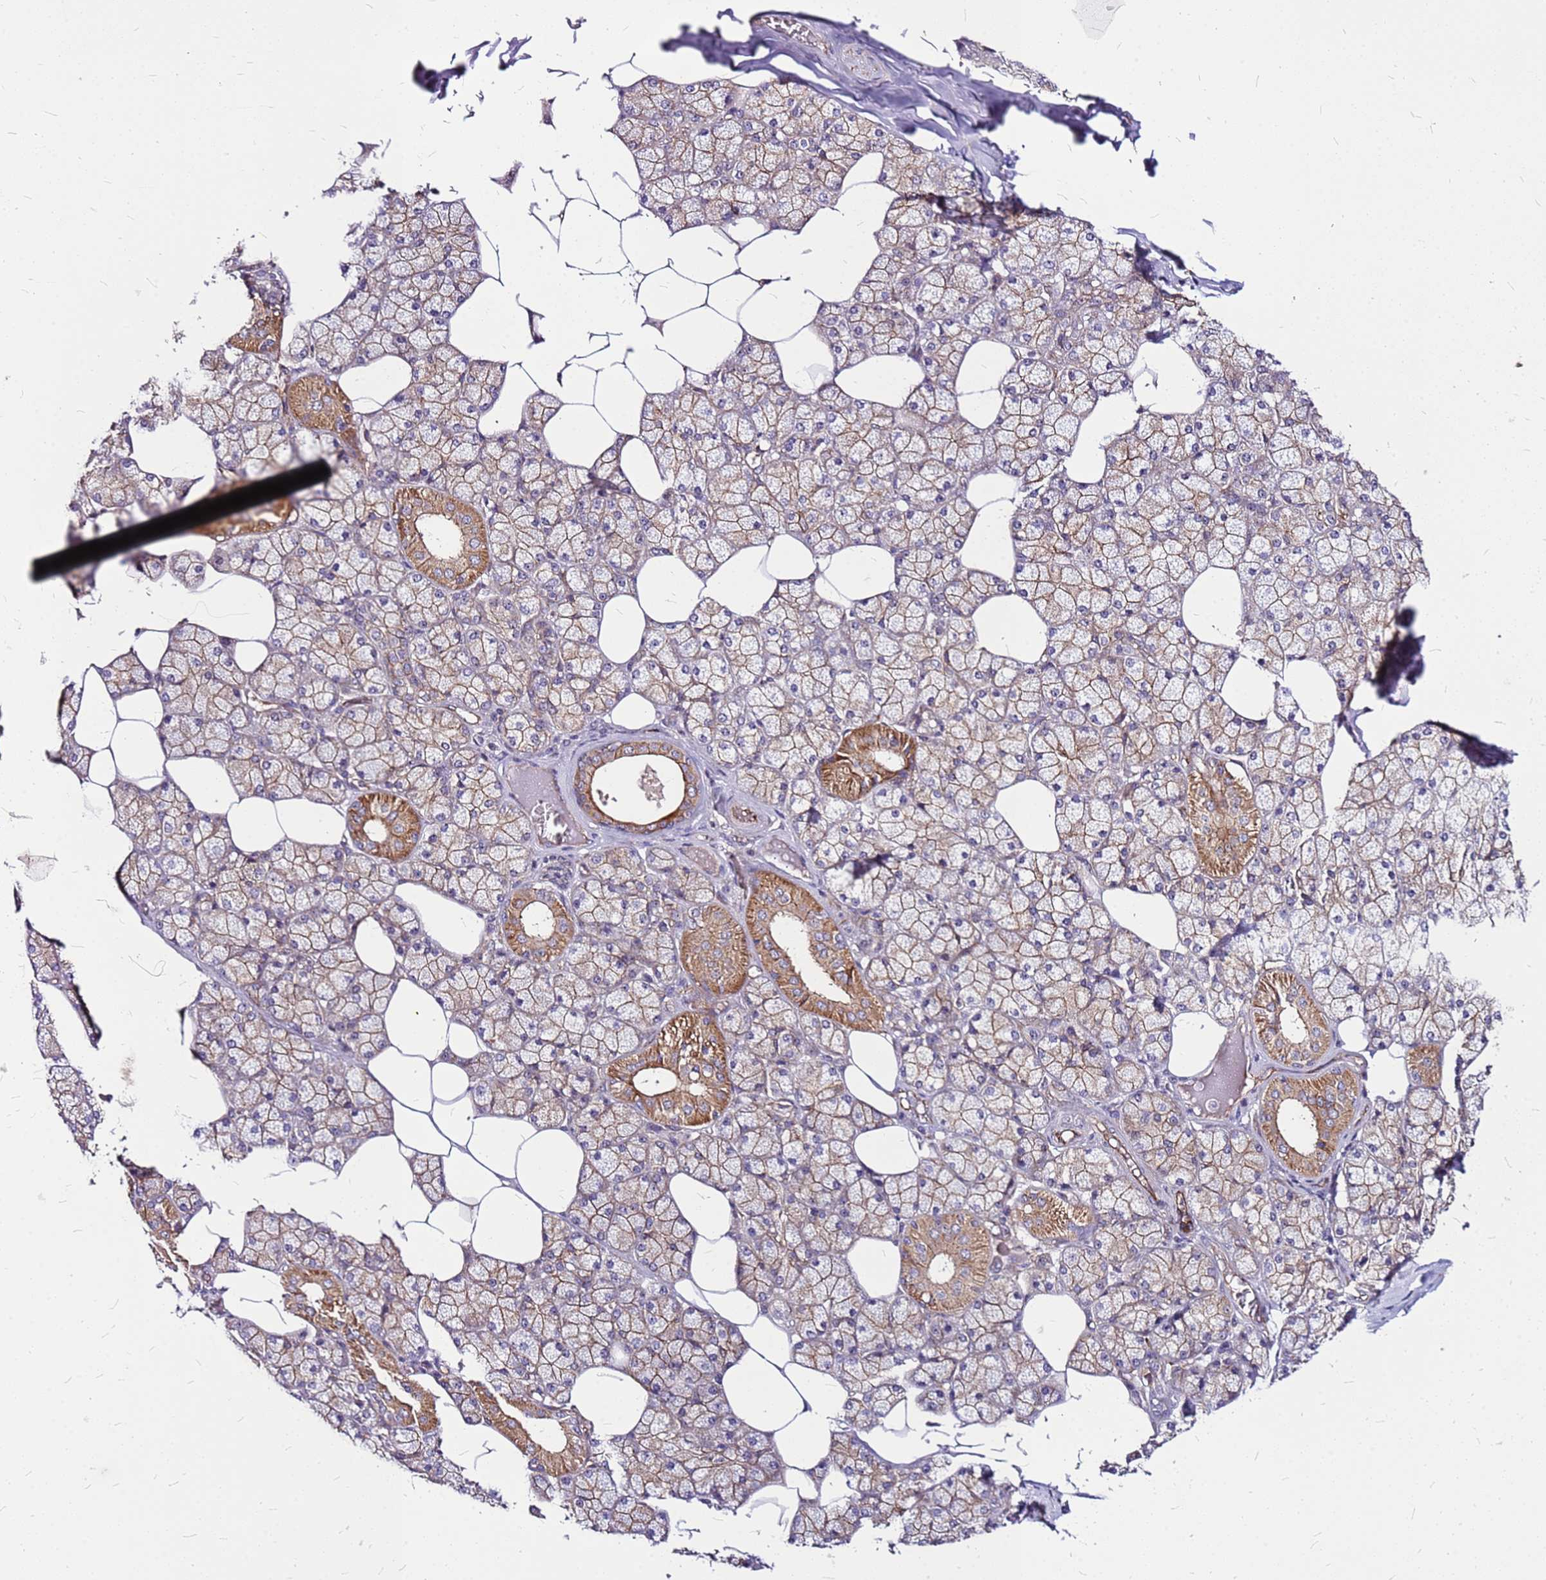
{"staining": {"intensity": "strong", "quantity": ">75%", "location": "cytoplasmic/membranous"}, "tissue": "salivary gland", "cell_type": "Glandular cells", "image_type": "normal", "snomed": [{"axis": "morphology", "description": "Normal tissue, NOS"}, {"axis": "topography", "description": "Salivary gland"}], "caption": "High-power microscopy captured an immunohistochemistry (IHC) image of normal salivary gland, revealing strong cytoplasmic/membranous positivity in about >75% of glandular cells.", "gene": "TOPAZ1", "patient": {"sex": "male", "age": 62}}